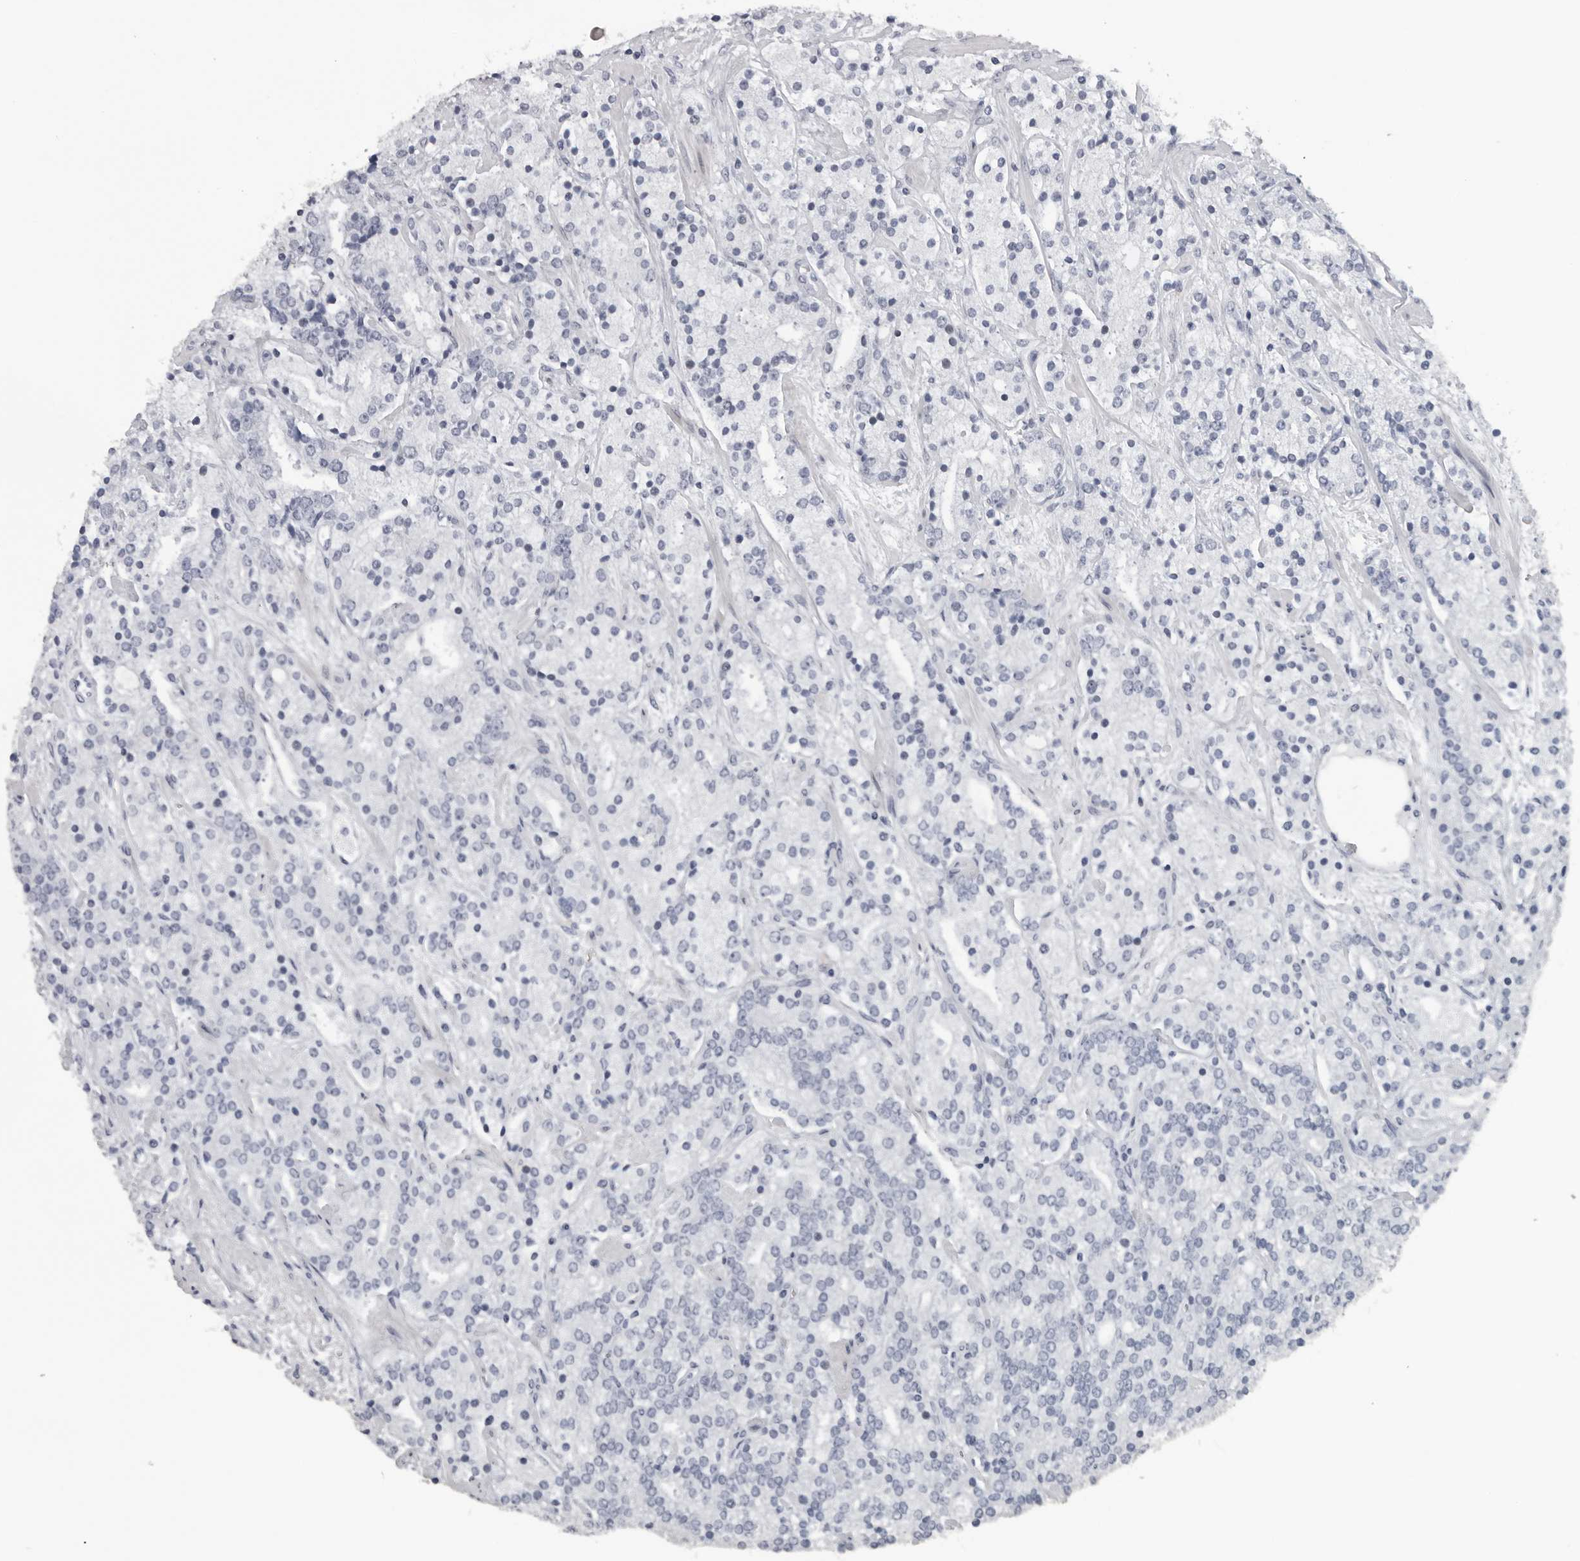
{"staining": {"intensity": "negative", "quantity": "none", "location": "none"}, "tissue": "prostate cancer", "cell_type": "Tumor cells", "image_type": "cancer", "snomed": [{"axis": "morphology", "description": "Adenocarcinoma, High grade"}, {"axis": "topography", "description": "Prostate"}], "caption": "Tumor cells show no significant protein staining in prostate cancer.", "gene": "MAF", "patient": {"sex": "male", "age": 71}}